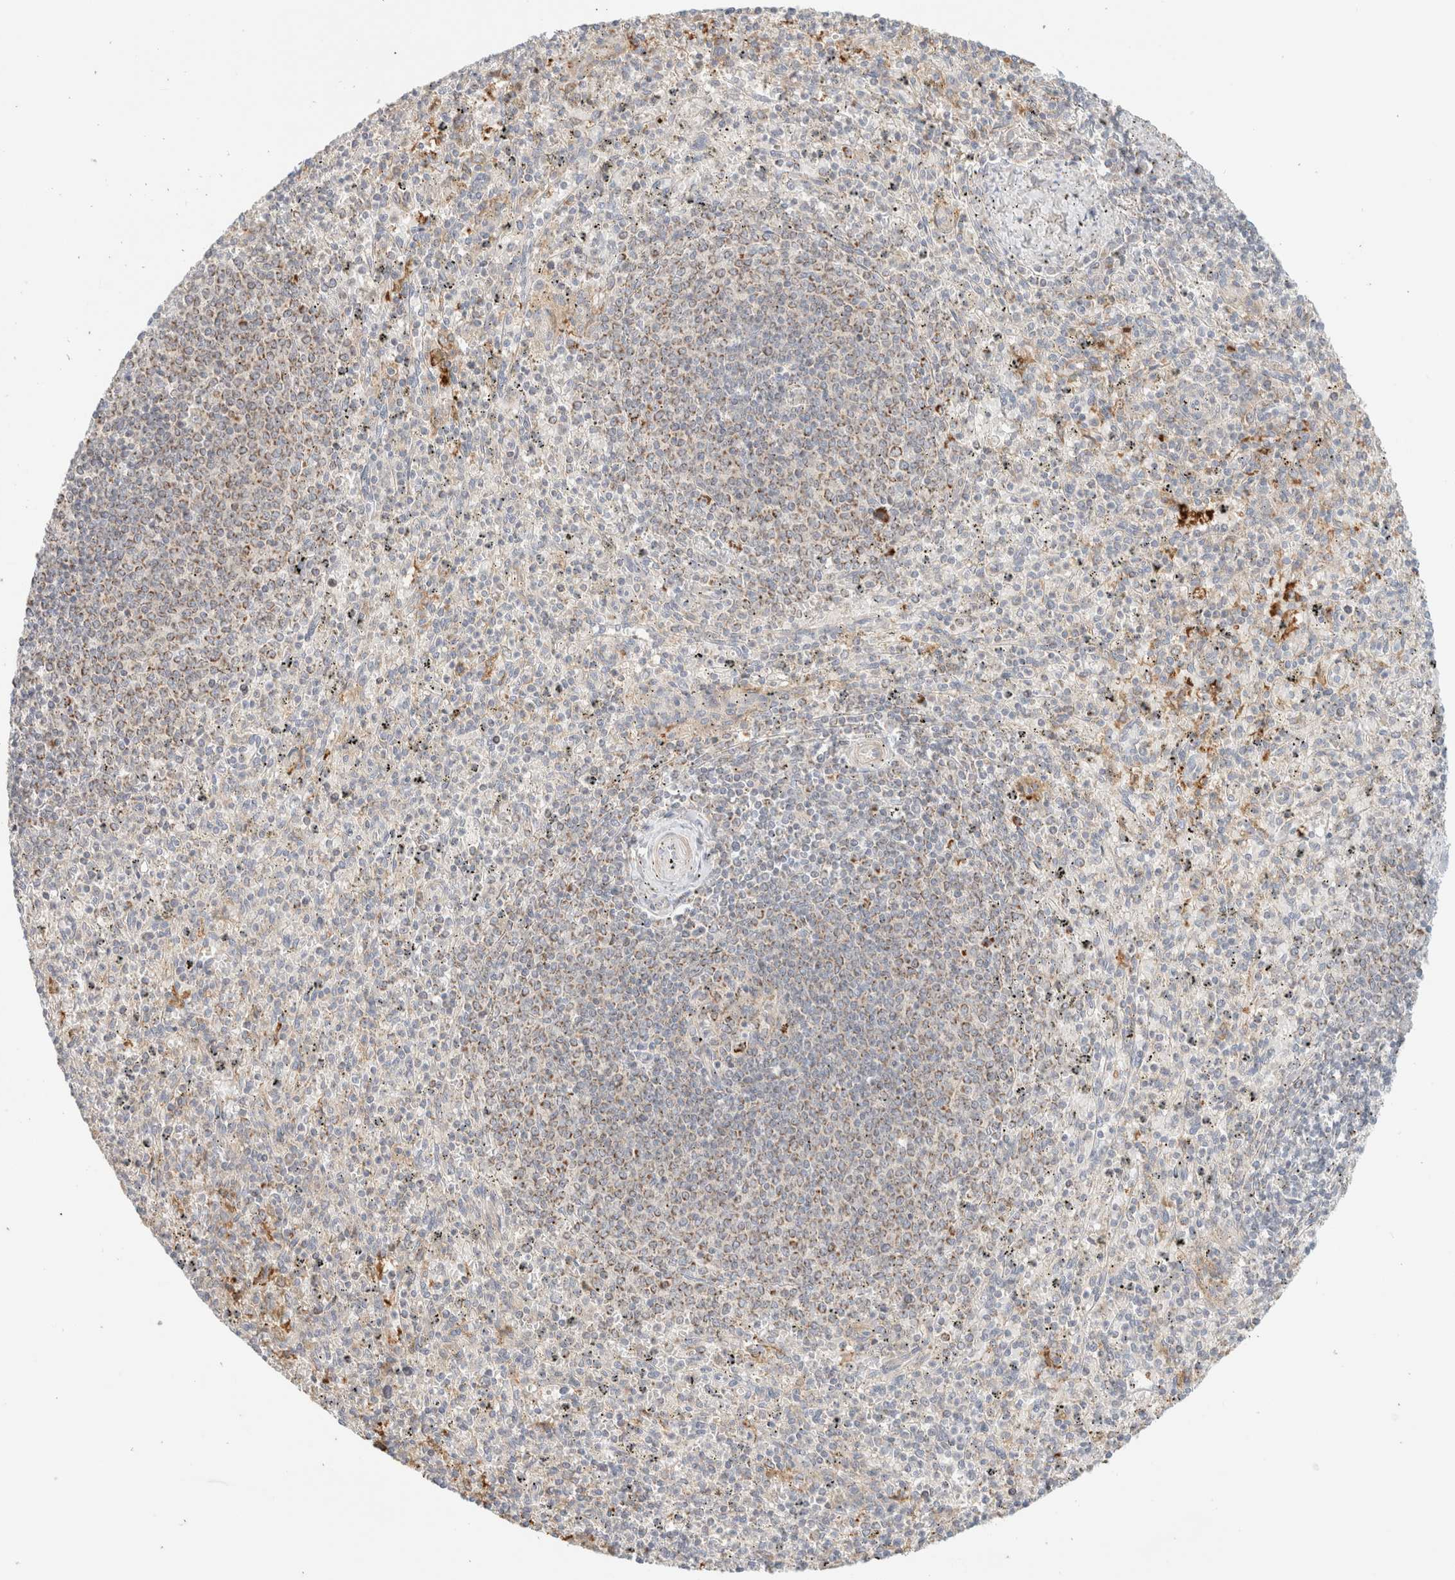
{"staining": {"intensity": "weak", "quantity": "<25%", "location": "cytoplasmic/membranous"}, "tissue": "spleen", "cell_type": "Cells in red pulp", "image_type": "normal", "snomed": [{"axis": "morphology", "description": "Normal tissue, NOS"}, {"axis": "topography", "description": "Spleen"}], "caption": "Immunohistochemical staining of benign spleen reveals no significant staining in cells in red pulp.", "gene": "MRM3", "patient": {"sex": "male", "age": 72}}